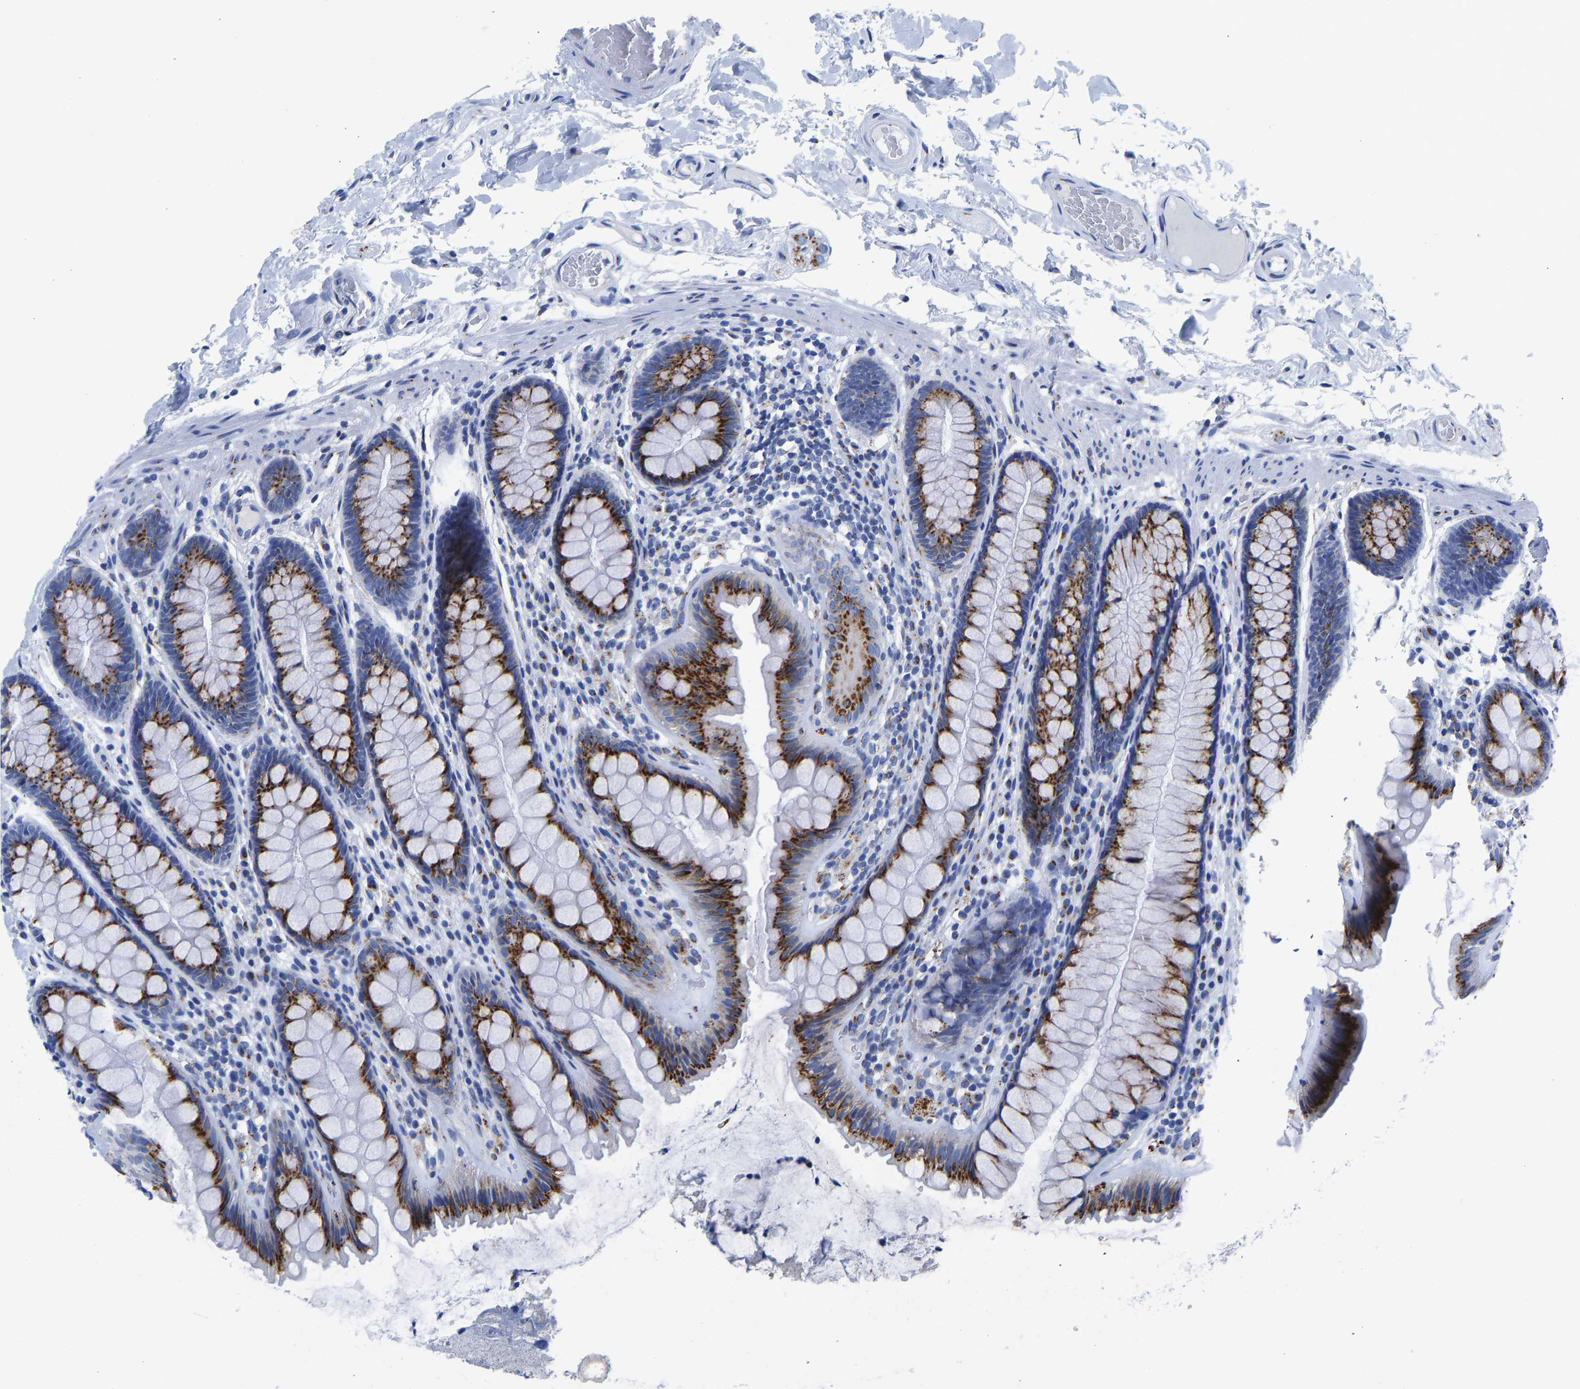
{"staining": {"intensity": "negative", "quantity": "none", "location": "none"}, "tissue": "colon", "cell_type": "Endothelial cells", "image_type": "normal", "snomed": [{"axis": "morphology", "description": "Normal tissue, NOS"}, {"axis": "topography", "description": "Colon"}], "caption": "Colon stained for a protein using IHC demonstrates no staining endothelial cells.", "gene": "TMEM87A", "patient": {"sex": "female", "age": 56}}